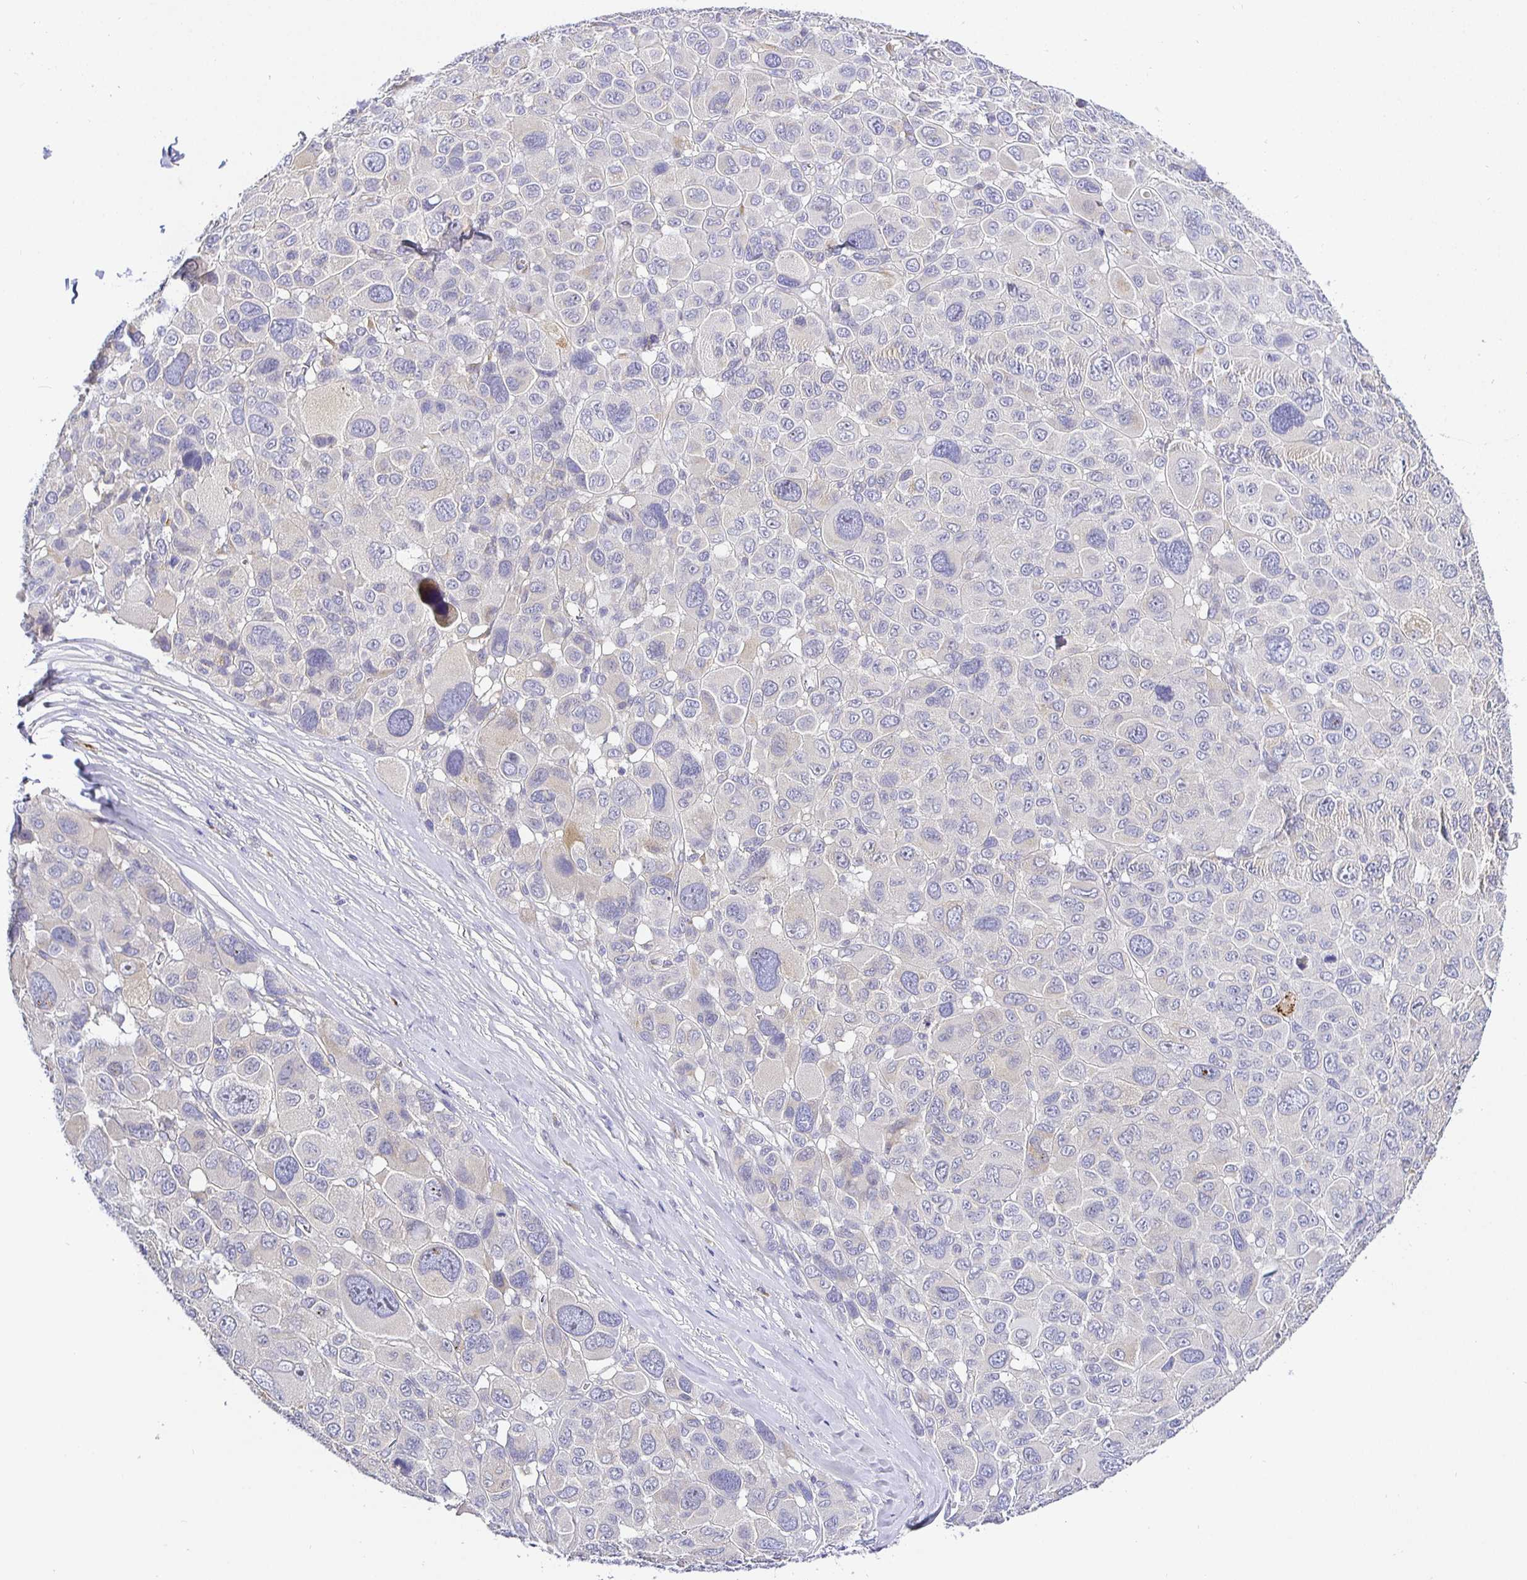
{"staining": {"intensity": "negative", "quantity": "none", "location": "none"}, "tissue": "melanoma", "cell_type": "Tumor cells", "image_type": "cancer", "snomed": [{"axis": "morphology", "description": "Malignant melanoma, NOS"}, {"axis": "topography", "description": "Skin"}], "caption": "This is a micrograph of immunohistochemistry (IHC) staining of malignant melanoma, which shows no positivity in tumor cells.", "gene": "OPALIN", "patient": {"sex": "female", "age": 66}}